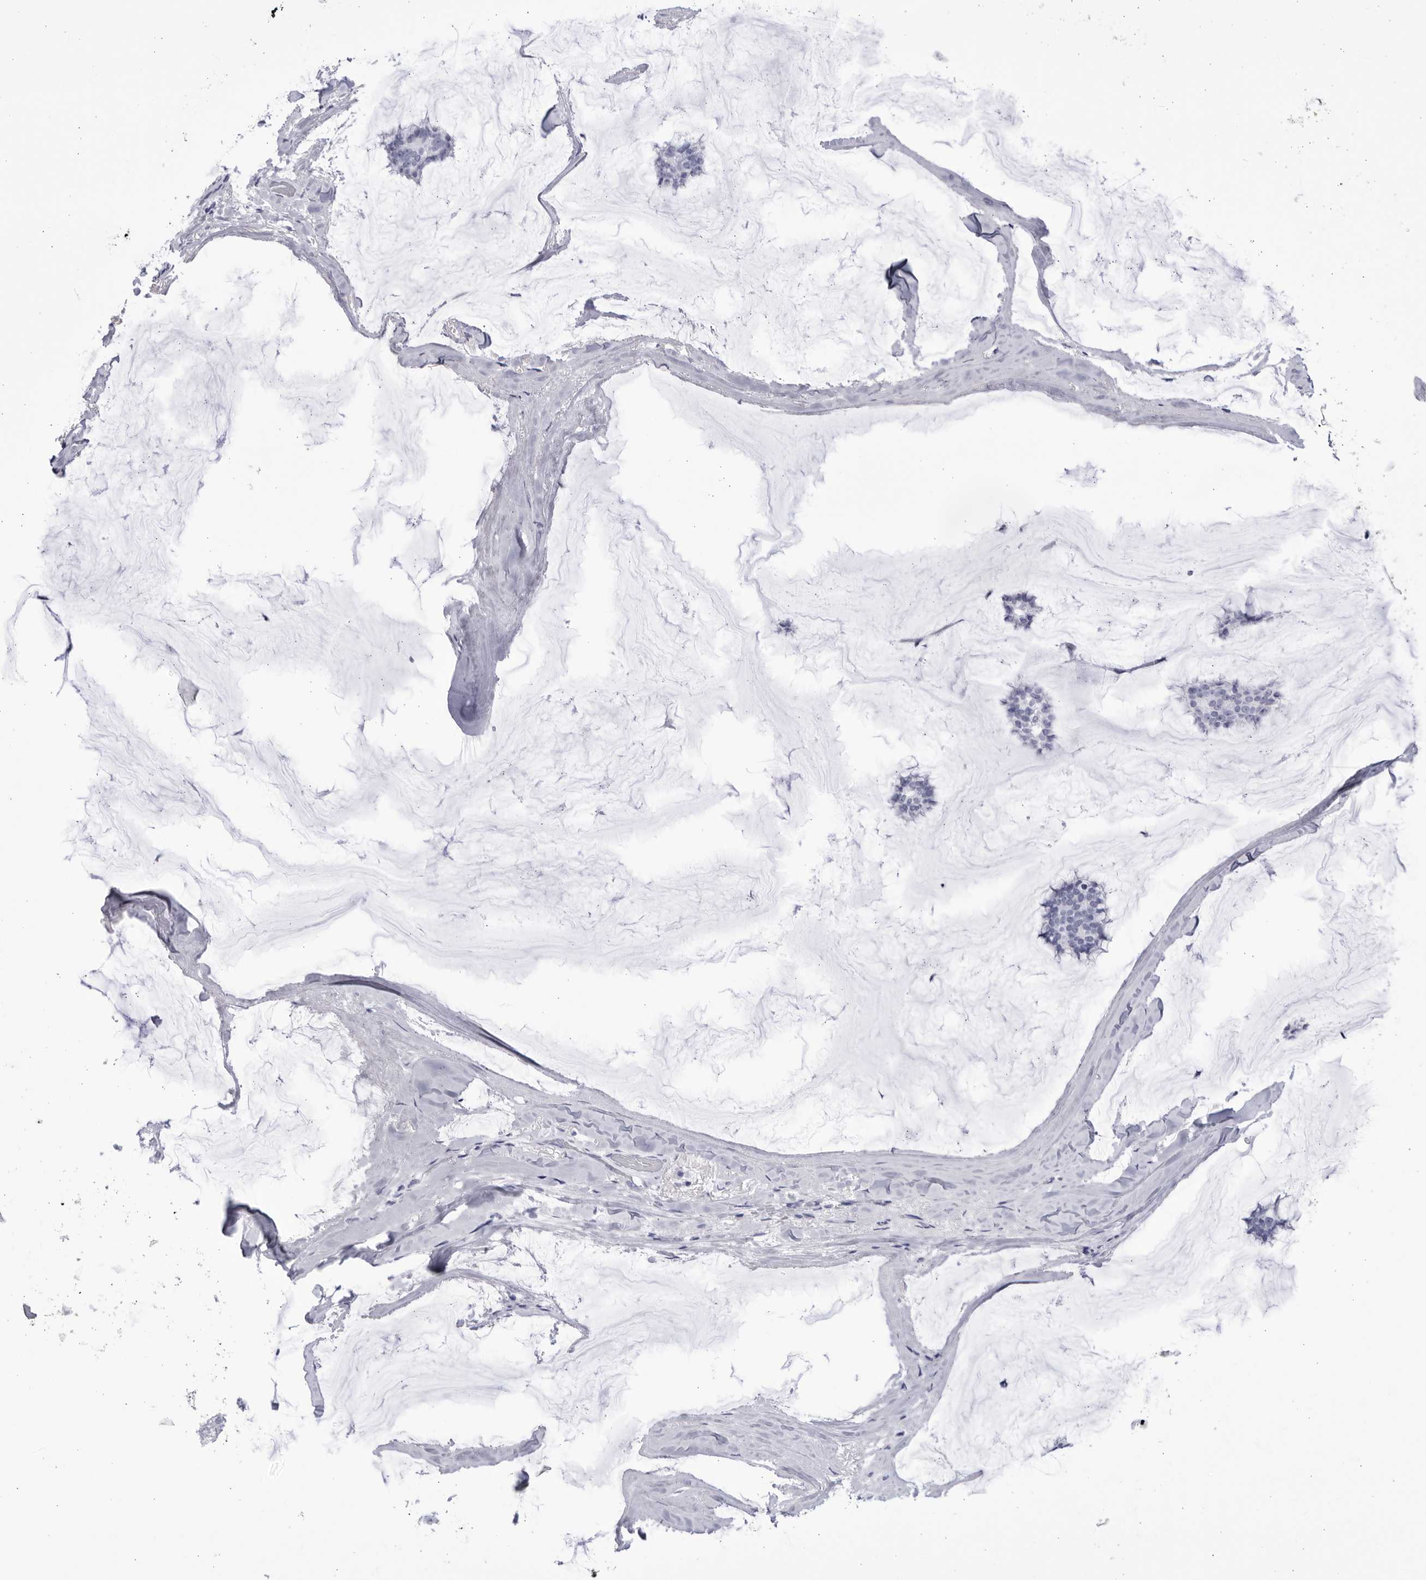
{"staining": {"intensity": "negative", "quantity": "none", "location": "none"}, "tissue": "breast cancer", "cell_type": "Tumor cells", "image_type": "cancer", "snomed": [{"axis": "morphology", "description": "Duct carcinoma"}, {"axis": "topography", "description": "Breast"}], "caption": "Immunohistochemistry (IHC) photomicrograph of neoplastic tissue: human breast cancer (invasive ductal carcinoma) stained with DAB (3,3'-diaminobenzidine) shows no significant protein staining in tumor cells.", "gene": "CCDC181", "patient": {"sex": "female", "age": 93}}